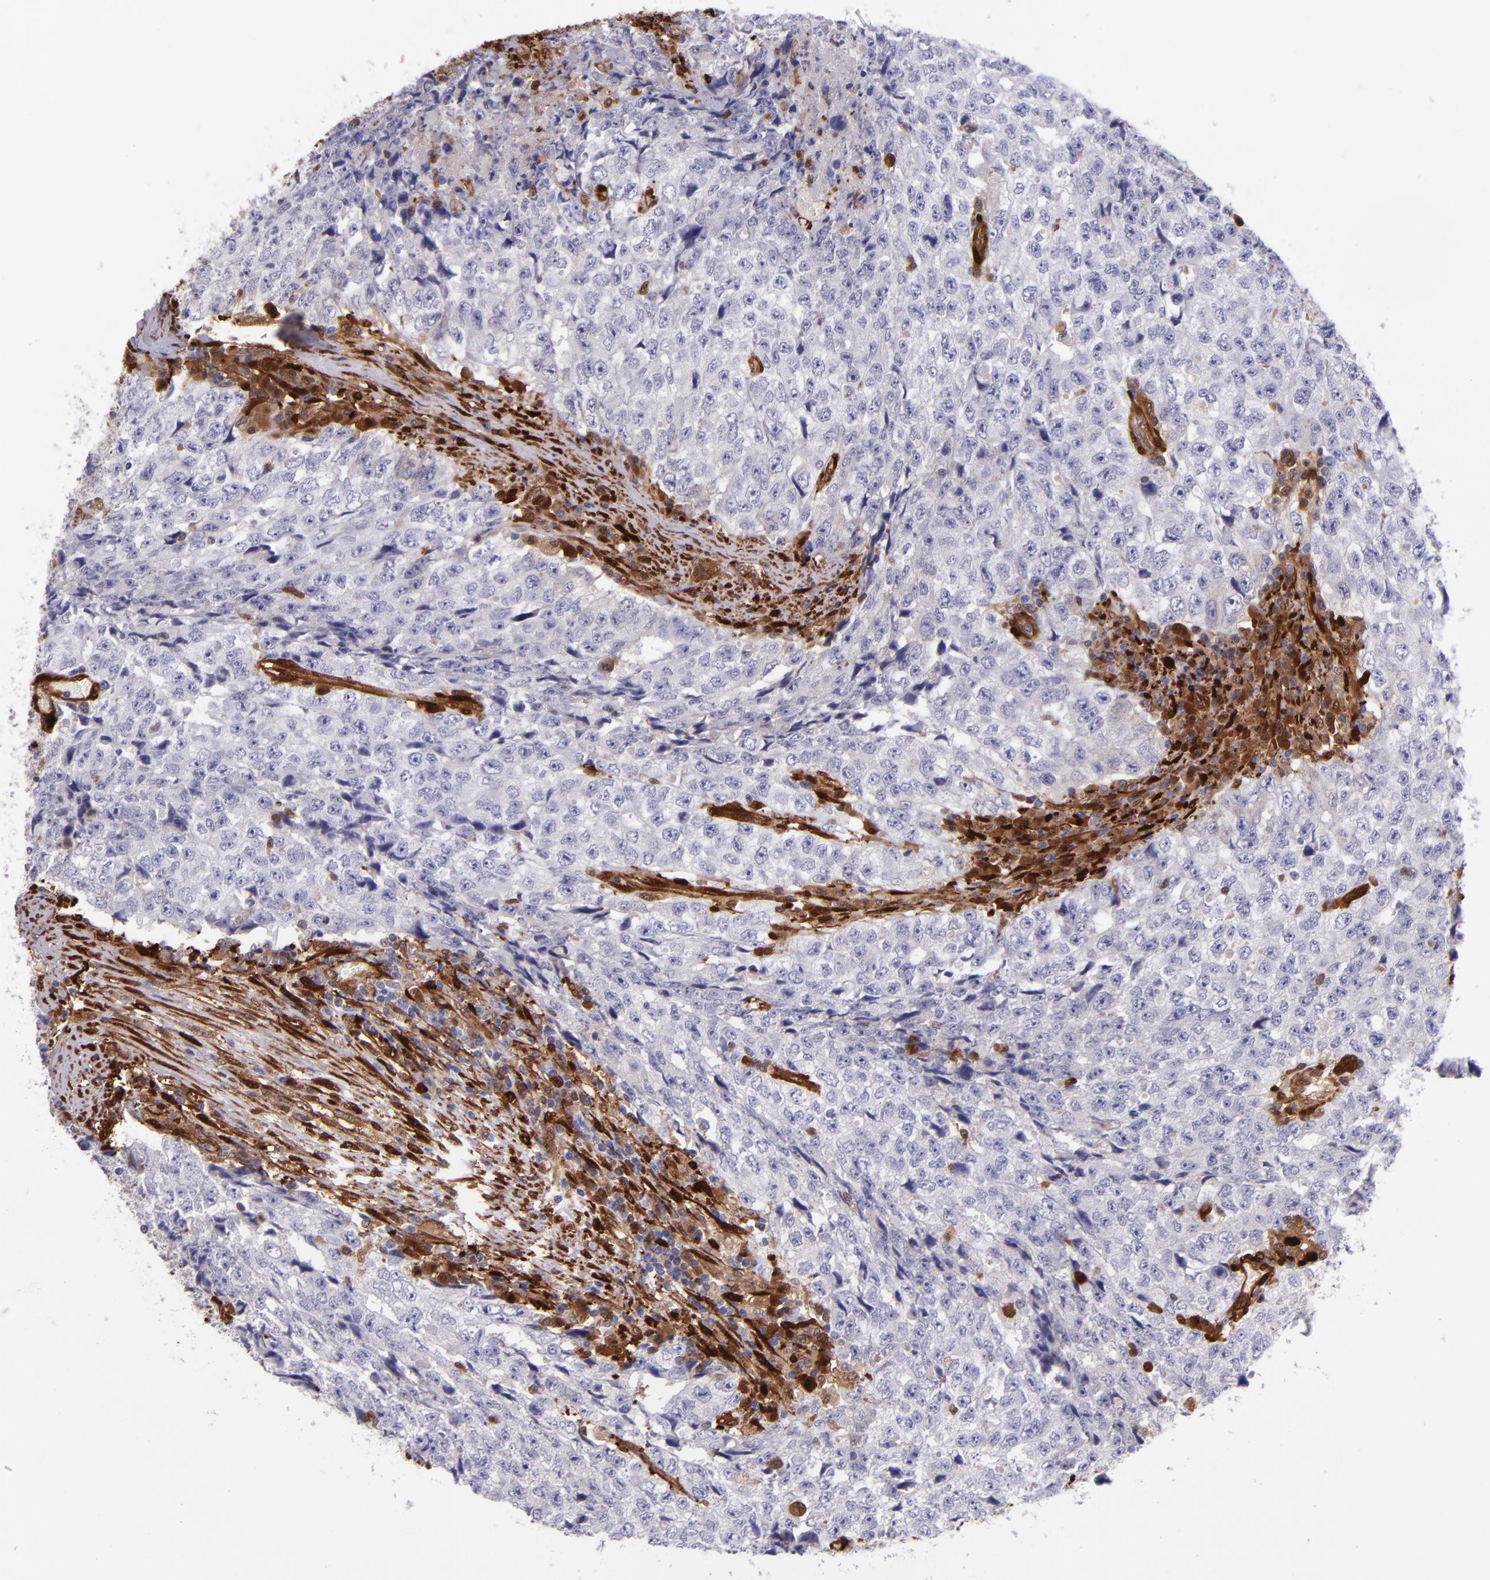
{"staining": {"intensity": "negative", "quantity": "none", "location": "none"}, "tissue": "testis cancer", "cell_type": "Tumor cells", "image_type": "cancer", "snomed": [{"axis": "morphology", "description": "Necrosis, NOS"}, {"axis": "morphology", "description": "Carcinoma, Embryonal, NOS"}, {"axis": "topography", "description": "Testis"}], "caption": "Human testis cancer (embryonal carcinoma) stained for a protein using IHC demonstrates no positivity in tumor cells.", "gene": "LGALS1", "patient": {"sex": "male", "age": 19}}